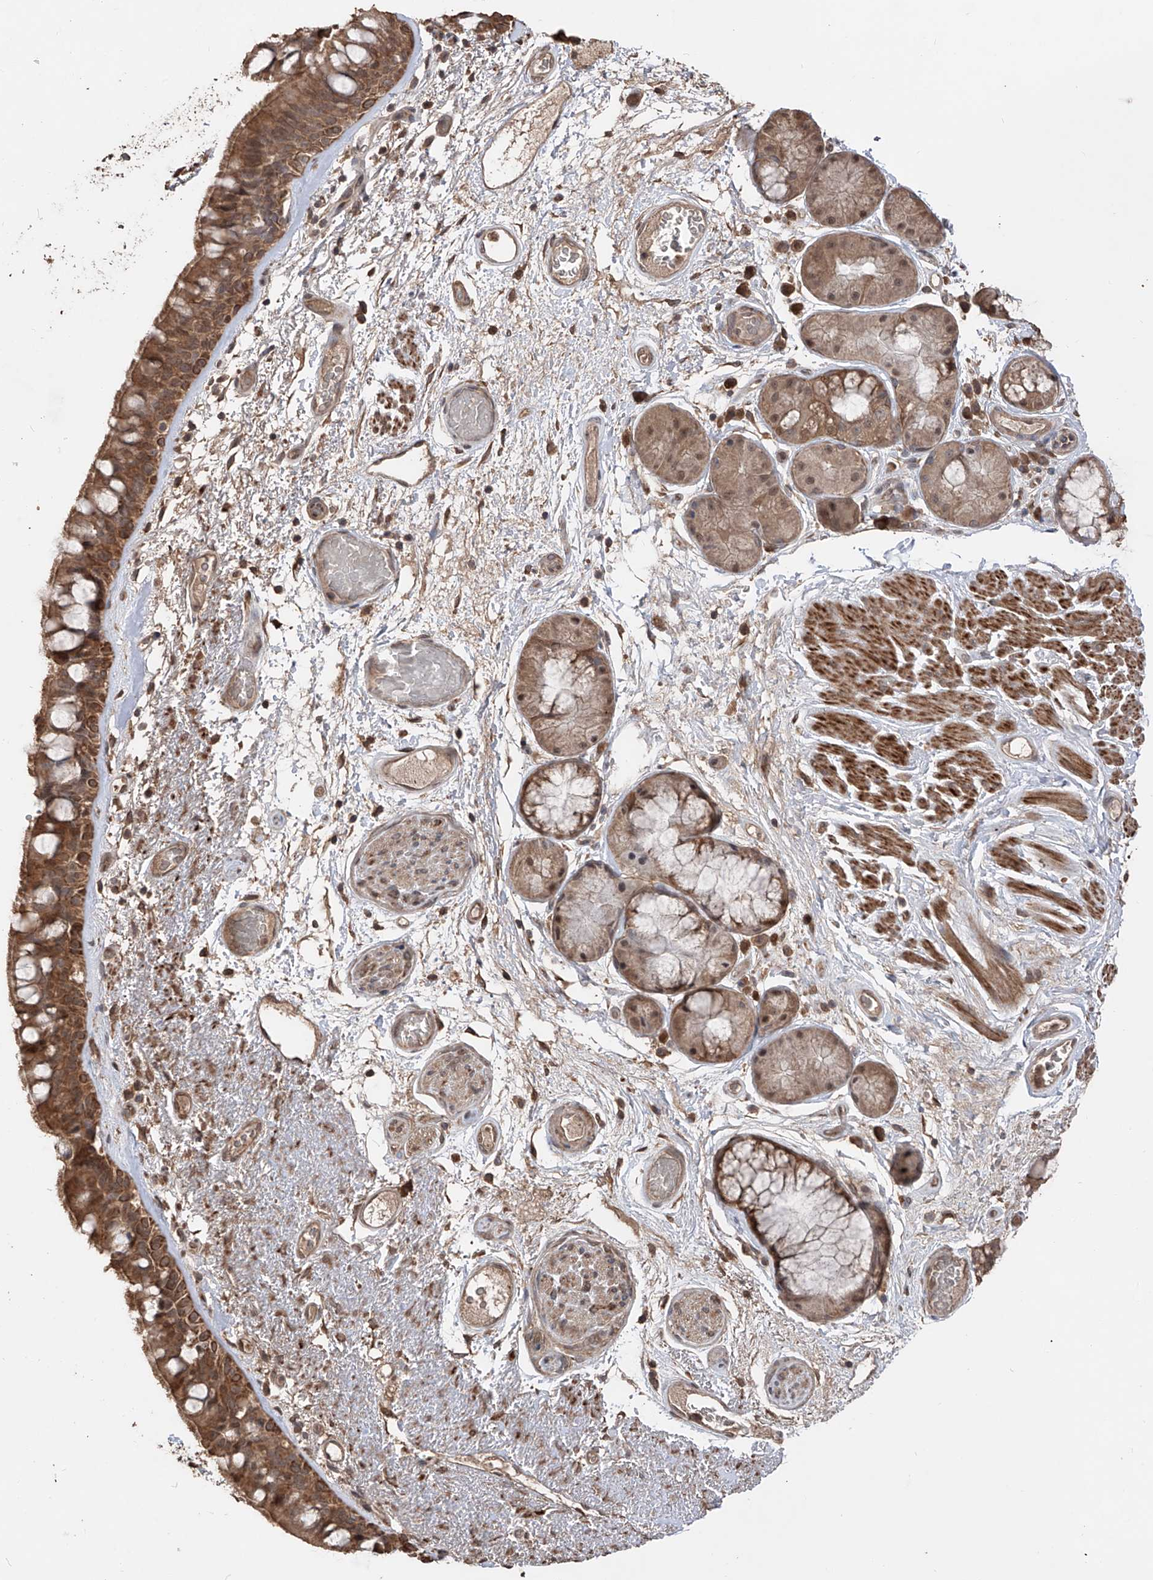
{"staining": {"intensity": "moderate", "quantity": ">75%", "location": "cytoplasmic/membranous"}, "tissue": "bronchus", "cell_type": "Respiratory epithelial cells", "image_type": "normal", "snomed": [{"axis": "morphology", "description": "Normal tissue, NOS"}, {"axis": "morphology", "description": "Squamous cell carcinoma, NOS"}, {"axis": "topography", "description": "Lymph node"}, {"axis": "topography", "description": "Bronchus"}, {"axis": "topography", "description": "Lung"}], "caption": "Immunohistochemical staining of benign bronchus reveals moderate cytoplasmic/membranous protein expression in about >75% of respiratory epithelial cells. The staining was performed using DAB, with brown indicating positive protein expression. Nuclei are stained blue with hematoxylin.", "gene": "FAM135A", "patient": {"sex": "male", "age": 66}}